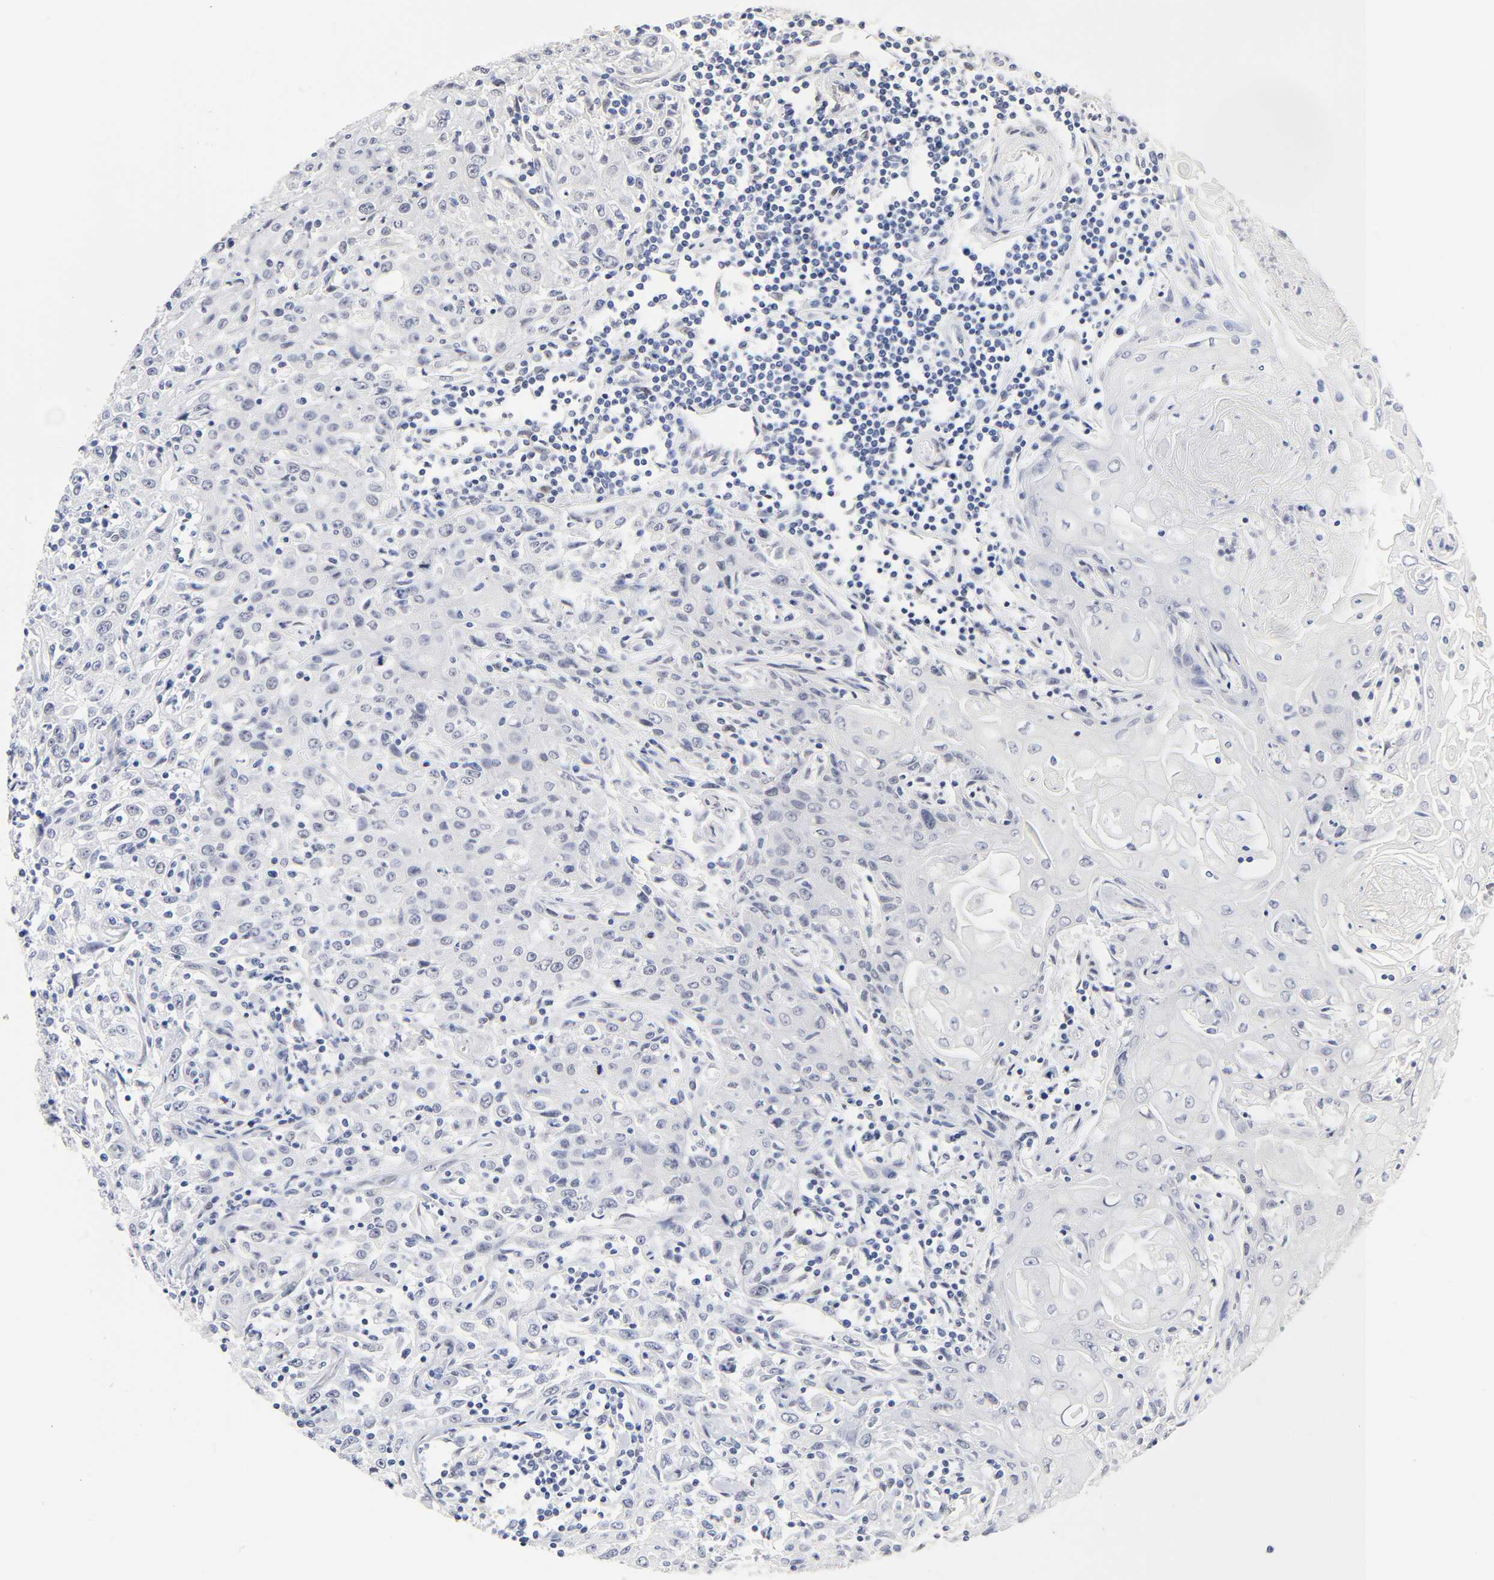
{"staining": {"intensity": "negative", "quantity": "none", "location": "none"}, "tissue": "head and neck cancer", "cell_type": "Tumor cells", "image_type": "cancer", "snomed": [{"axis": "morphology", "description": "Squamous cell carcinoma, NOS"}, {"axis": "topography", "description": "Oral tissue"}, {"axis": "topography", "description": "Head-Neck"}], "caption": "Head and neck cancer (squamous cell carcinoma) was stained to show a protein in brown. There is no significant staining in tumor cells. (DAB (3,3'-diaminobenzidine) immunohistochemistry (IHC) with hematoxylin counter stain).", "gene": "NFIC", "patient": {"sex": "female", "age": 76}}